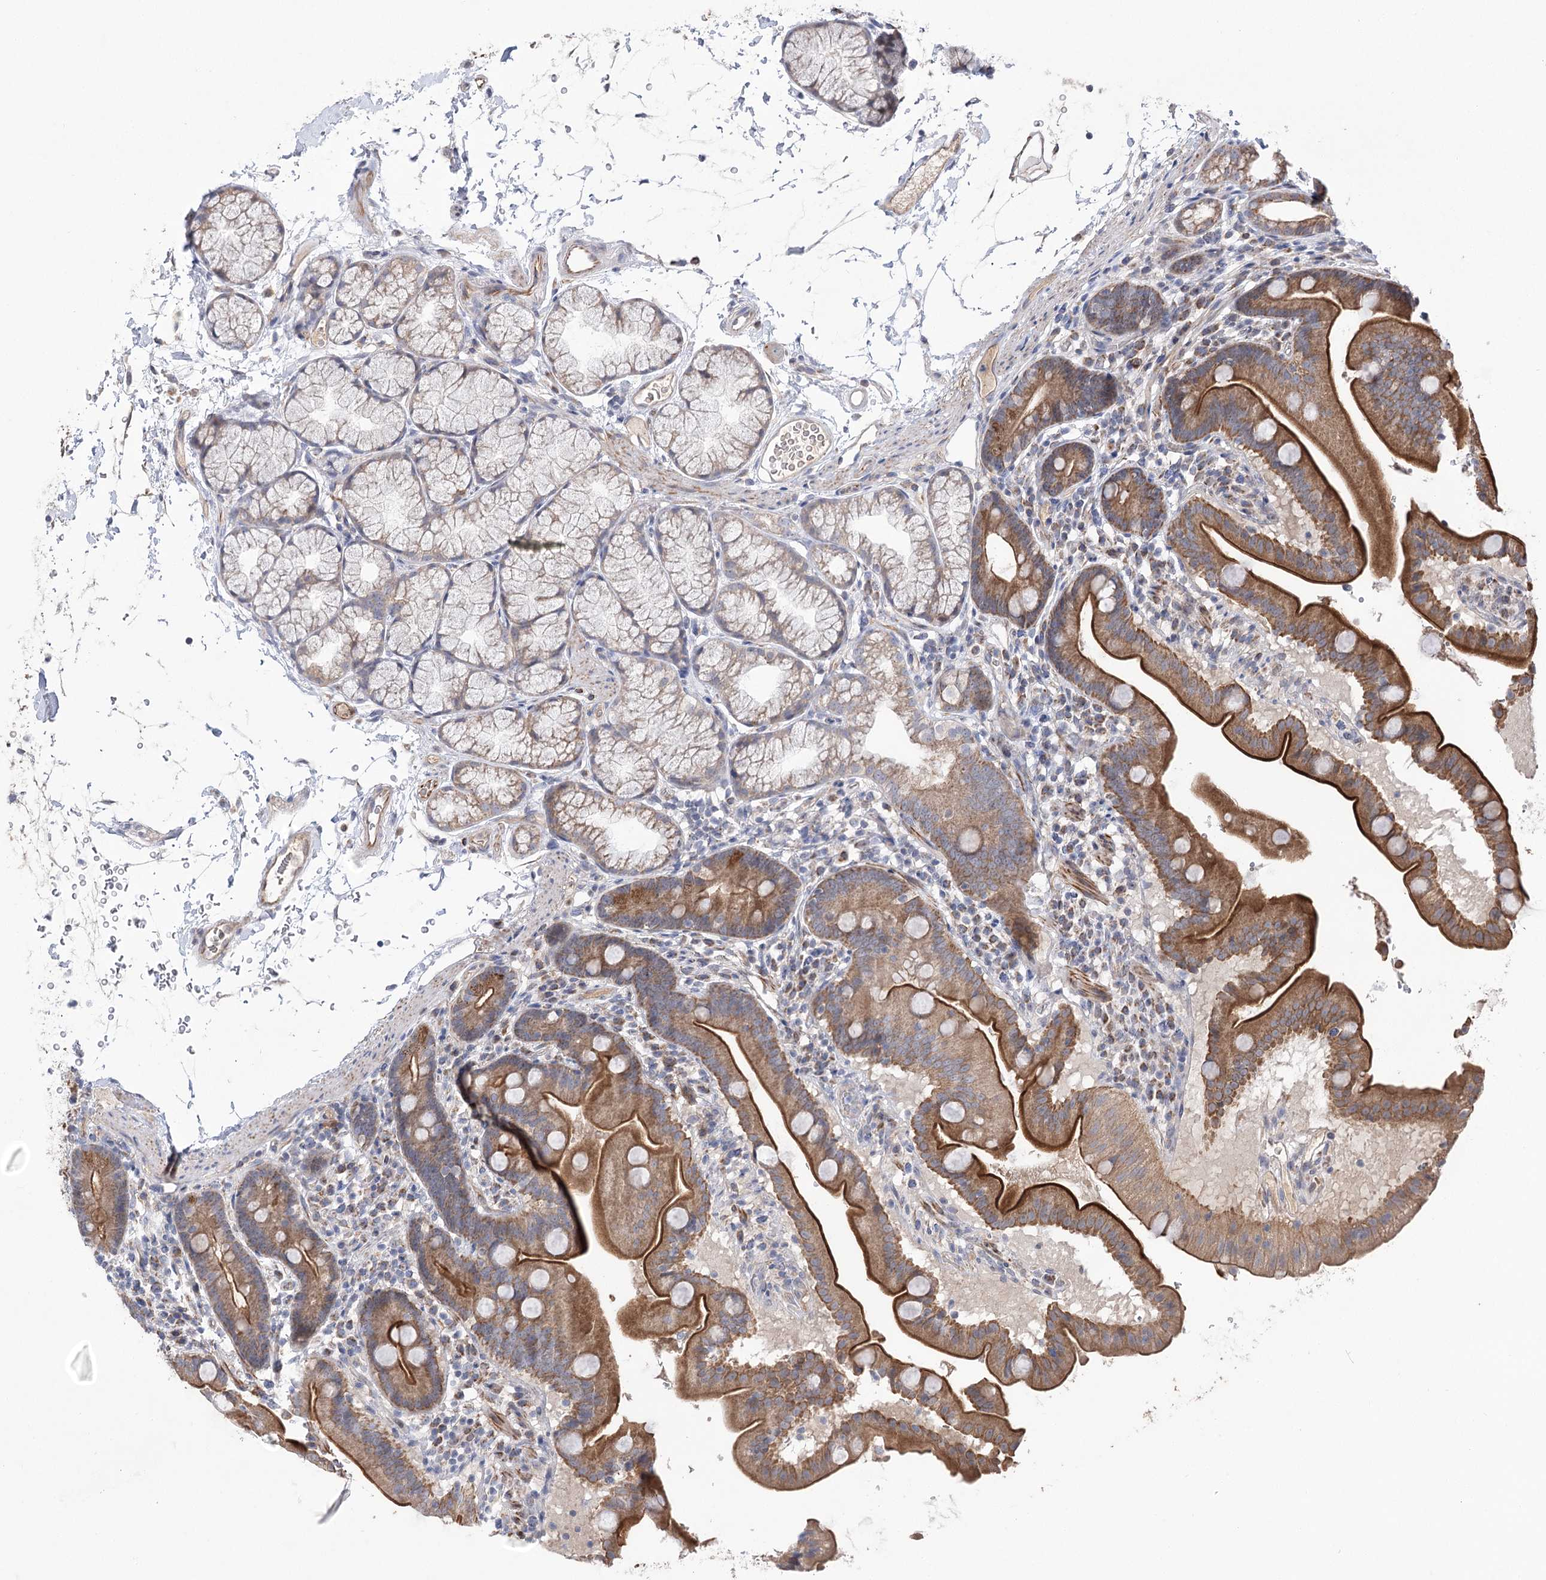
{"staining": {"intensity": "strong", "quantity": ">75%", "location": "cytoplasmic/membranous"}, "tissue": "duodenum", "cell_type": "Glandular cells", "image_type": "normal", "snomed": [{"axis": "morphology", "description": "Normal tissue, NOS"}, {"axis": "topography", "description": "Duodenum"}], "caption": "Immunohistochemical staining of unremarkable duodenum reveals high levels of strong cytoplasmic/membranous staining in about >75% of glandular cells. The staining was performed using DAB to visualize the protein expression in brown, while the nuclei were stained in blue with hematoxylin (Magnification: 20x).", "gene": "ECHDC3", "patient": {"sex": "male", "age": 54}}